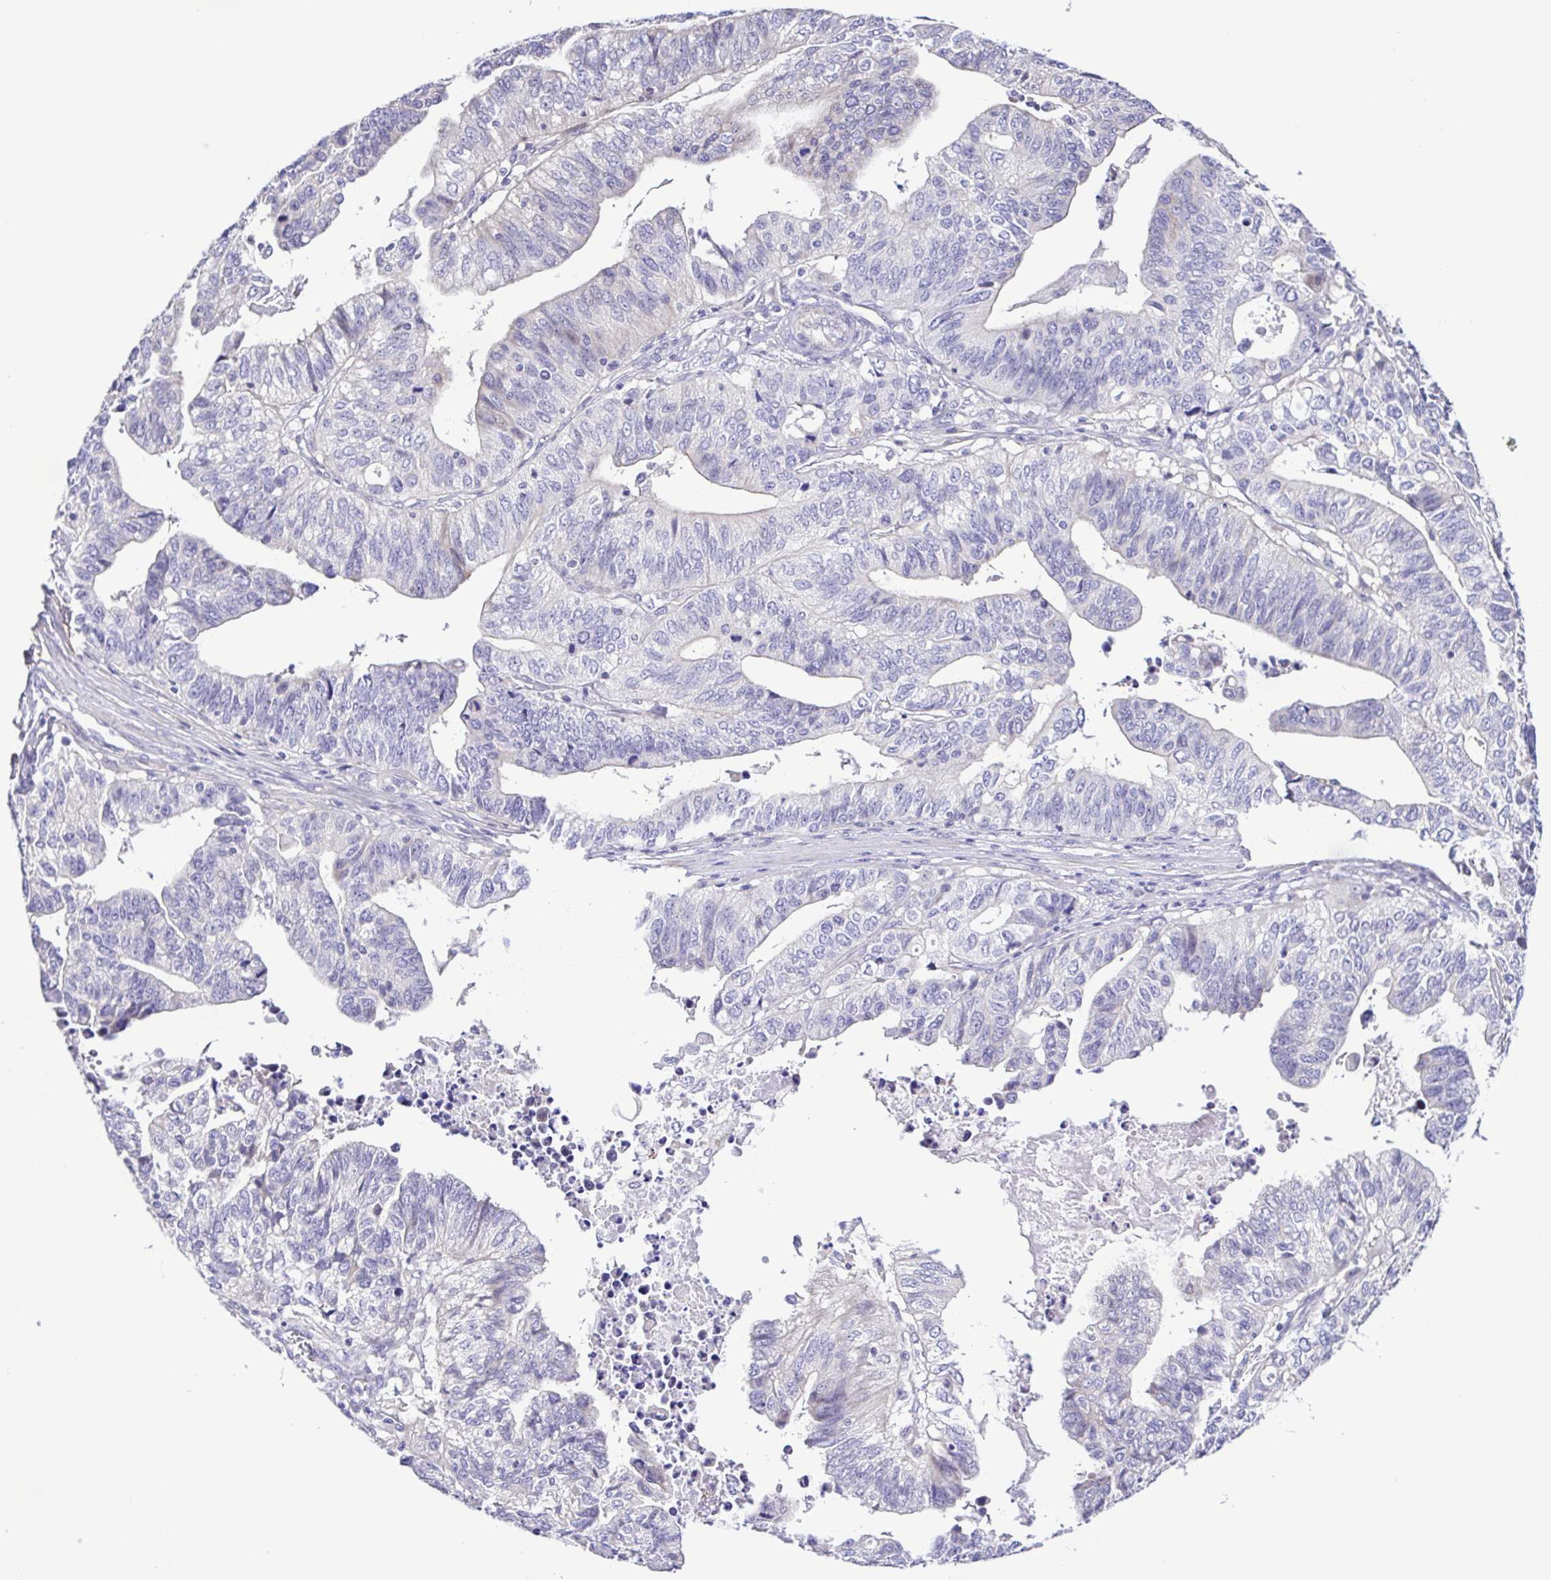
{"staining": {"intensity": "negative", "quantity": "none", "location": "none"}, "tissue": "stomach cancer", "cell_type": "Tumor cells", "image_type": "cancer", "snomed": [{"axis": "morphology", "description": "Adenocarcinoma, NOS"}, {"axis": "topography", "description": "Stomach, upper"}], "caption": "High magnification brightfield microscopy of stomach cancer stained with DAB (3,3'-diaminobenzidine) (brown) and counterstained with hematoxylin (blue): tumor cells show no significant positivity.", "gene": "GABBR2", "patient": {"sex": "female", "age": 67}}